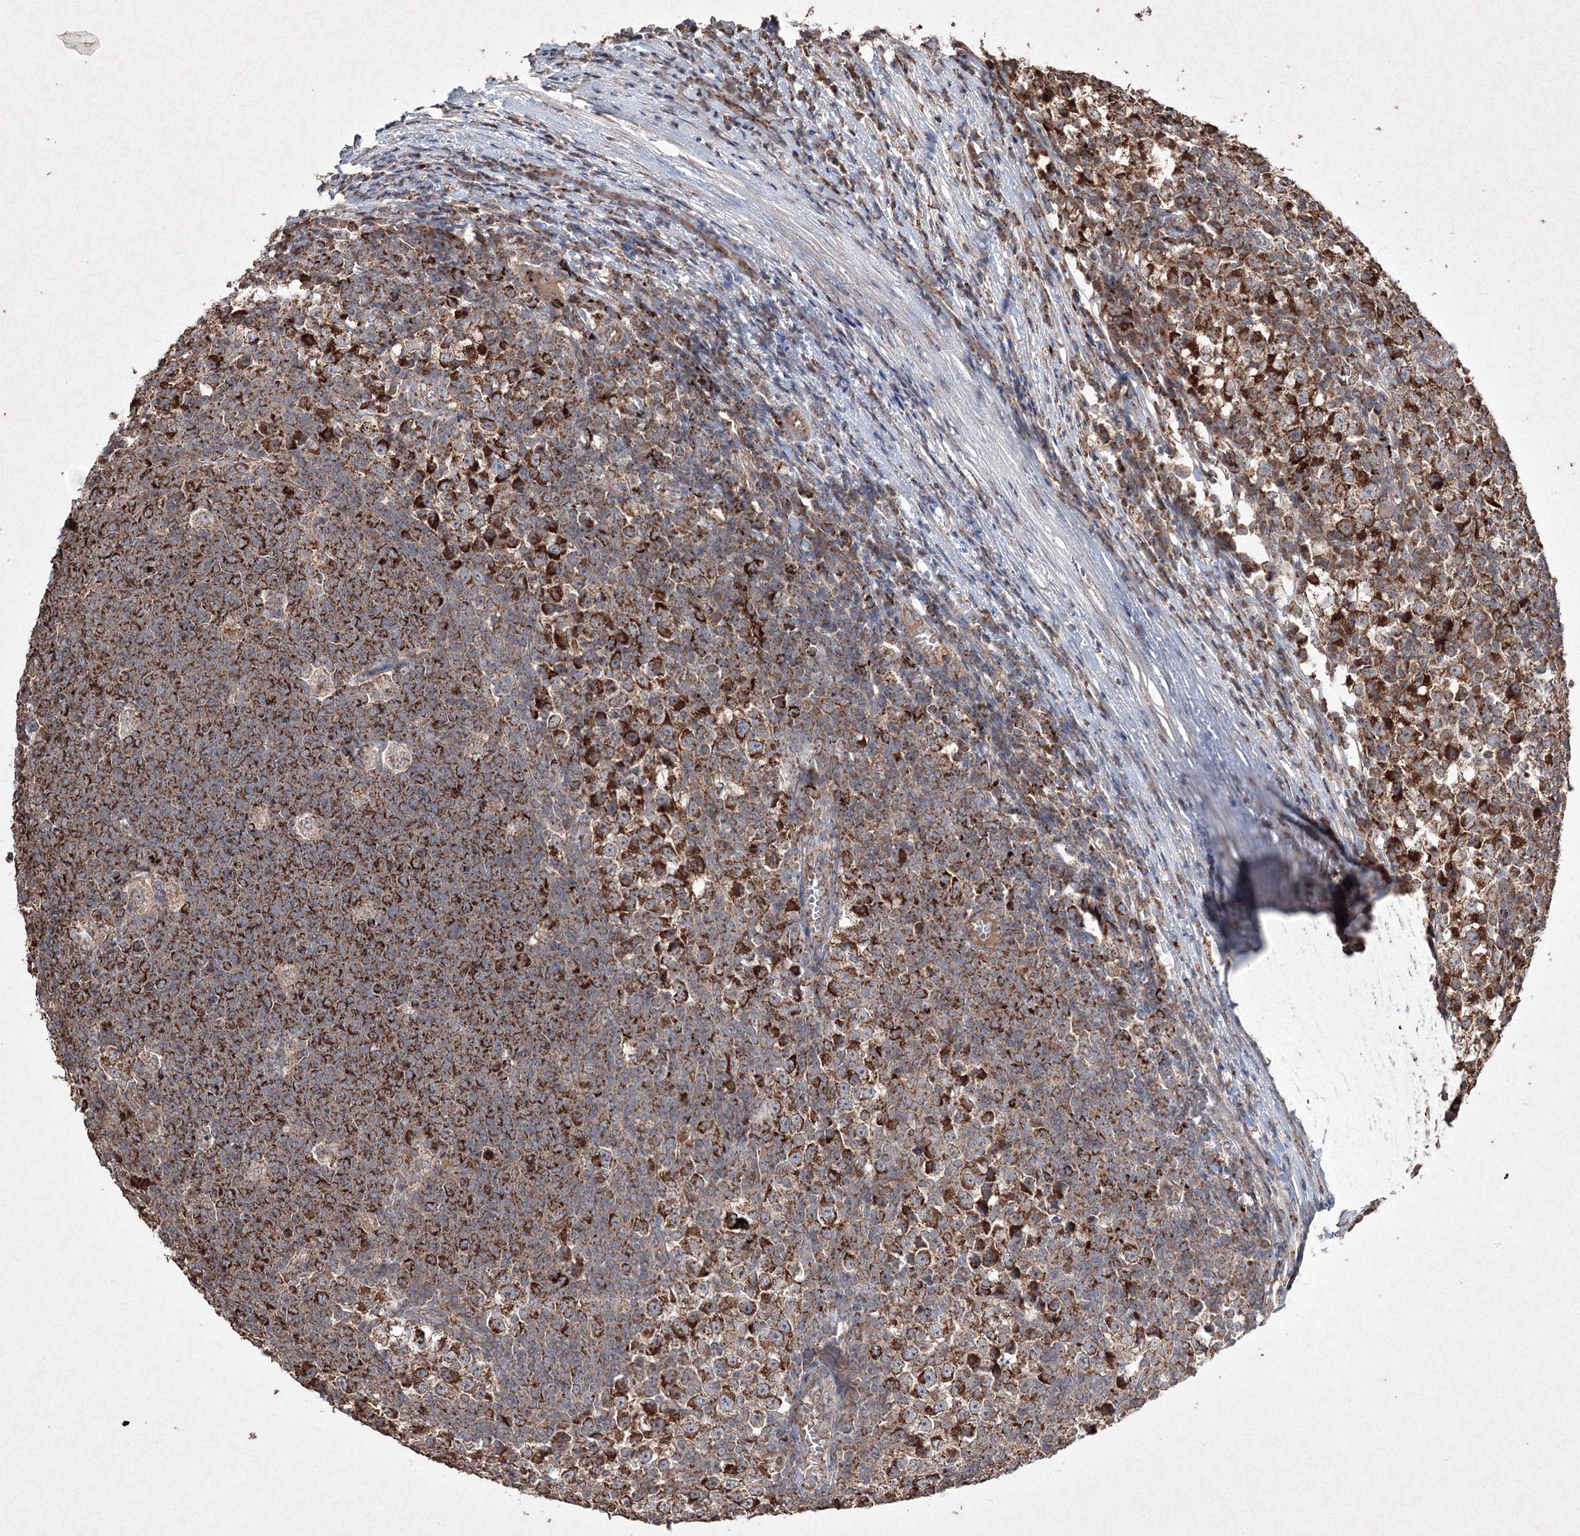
{"staining": {"intensity": "moderate", "quantity": ">75%", "location": "cytoplasmic/membranous"}, "tissue": "testis cancer", "cell_type": "Tumor cells", "image_type": "cancer", "snomed": [{"axis": "morphology", "description": "Seminoma, NOS"}, {"axis": "topography", "description": "Testis"}], "caption": "The histopathology image exhibits staining of testis cancer (seminoma), revealing moderate cytoplasmic/membranous protein positivity (brown color) within tumor cells.", "gene": "GRSF1", "patient": {"sex": "male", "age": 65}}